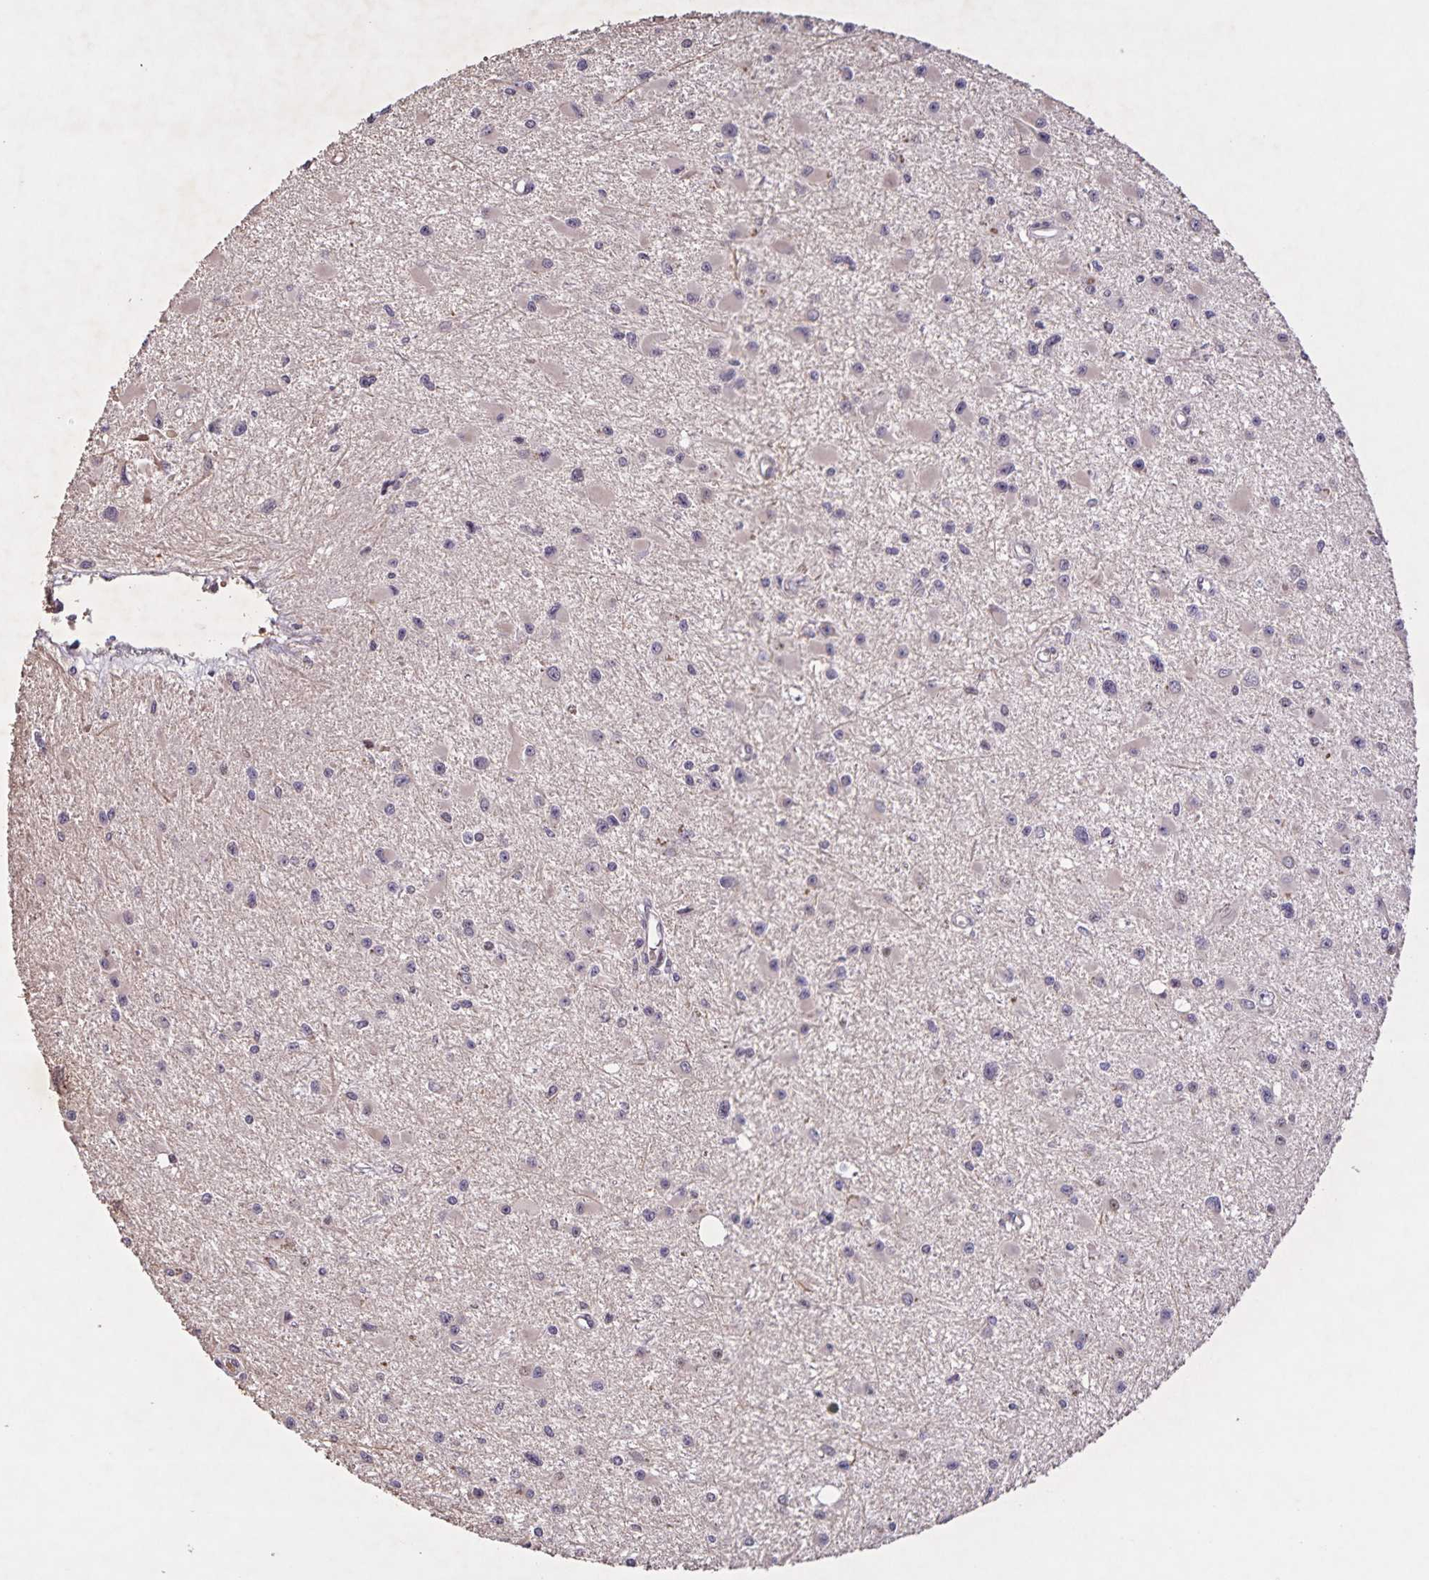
{"staining": {"intensity": "moderate", "quantity": "<25%", "location": "nuclear"}, "tissue": "glioma", "cell_type": "Tumor cells", "image_type": "cancer", "snomed": [{"axis": "morphology", "description": "Glioma, malignant, High grade"}, {"axis": "topography", "description": "Brain"}], "caption": "This micrograph displays malignant high-grade glioma stained with immunohistochemistry (IHC) to label a protein in brown. The nuclear of tumor cells show moderate positivity for the protein. Nuclei are counter-stained blue.", "gene": "GDF2", "patient": {"sex": "male", "age": 54}}